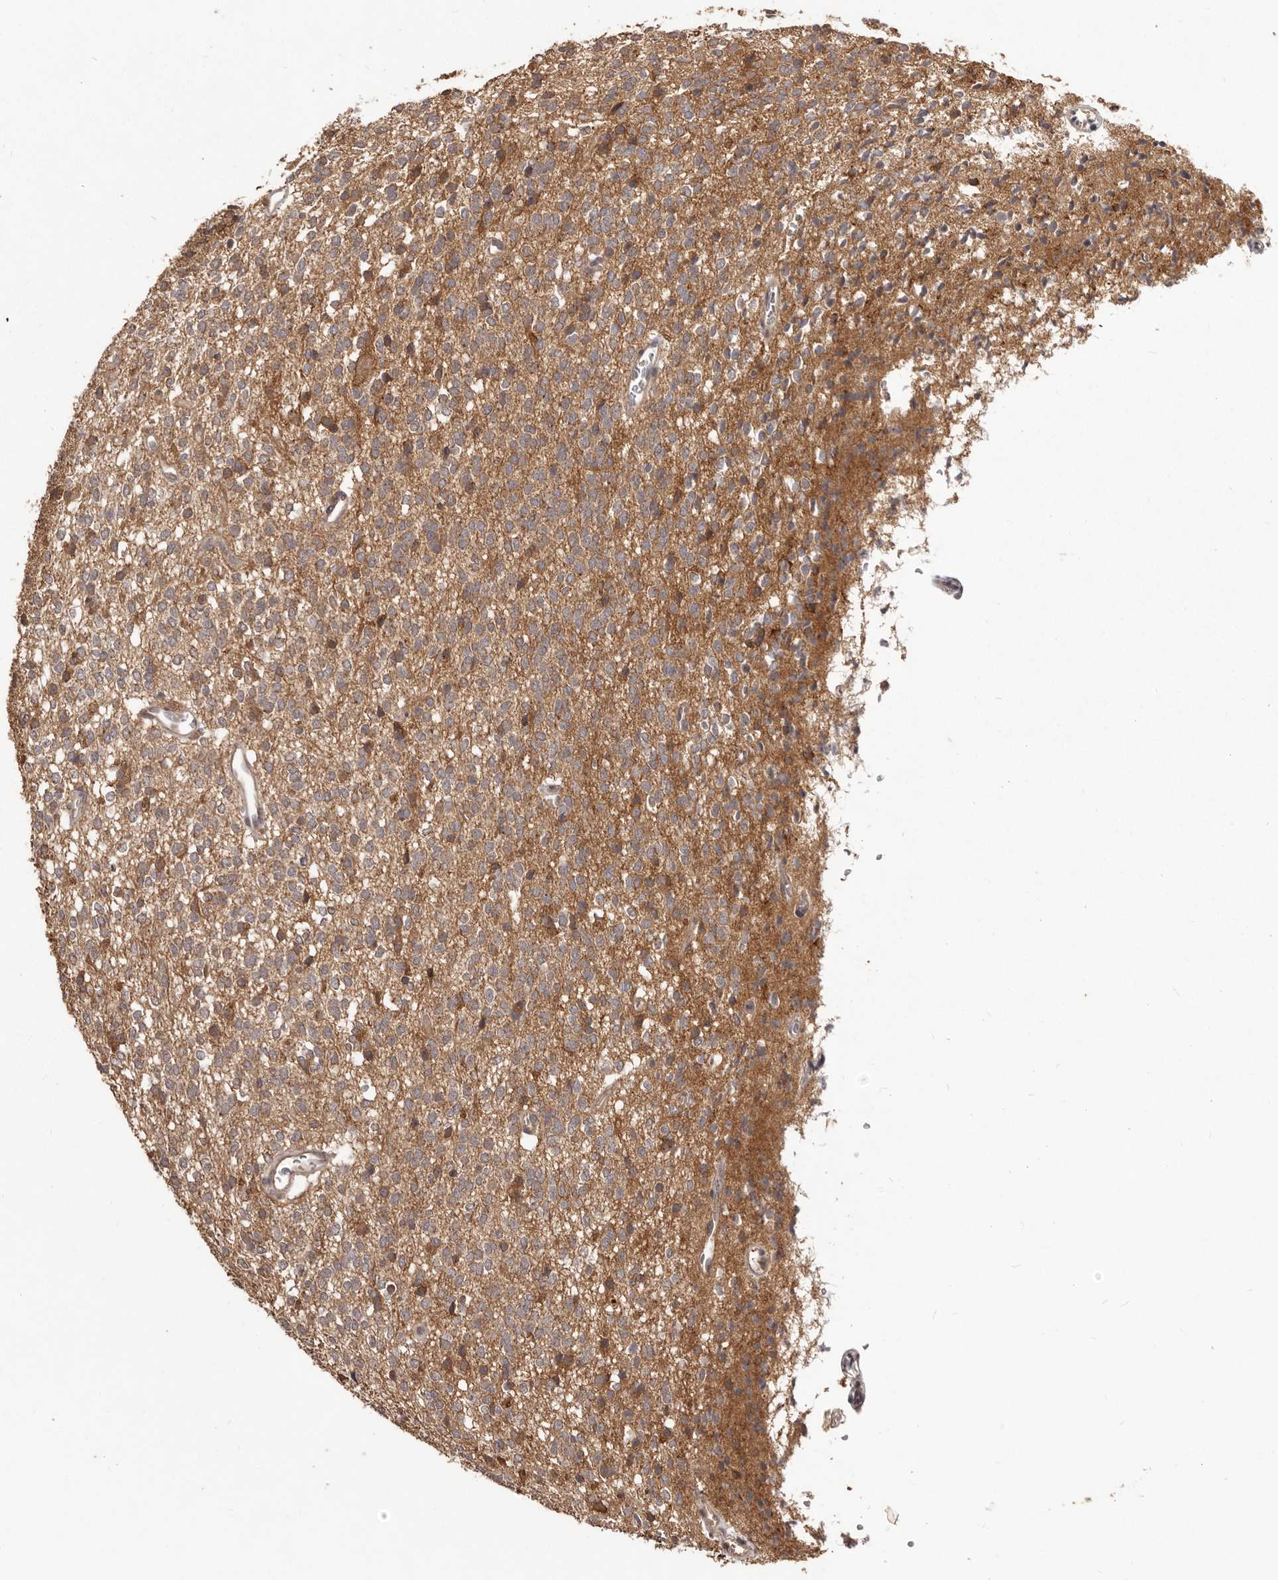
{"staining": {"intensity": "negative", "quantity": "none", "location": "none"}, "tissue": "glioma", "cell_type": "Tumor cells", "image_type": "cancer", "snomed": [{"axis": "morphology", "description": "Glioma, malignant, High grade"}, {"axis": "topography", "description": "Brain"}], "caption": "Photomicrograph shows no significant protein staining in tumor cells of glioma.", "gene": "MTO1", "patient": {"sex": "male", "age": 34}}